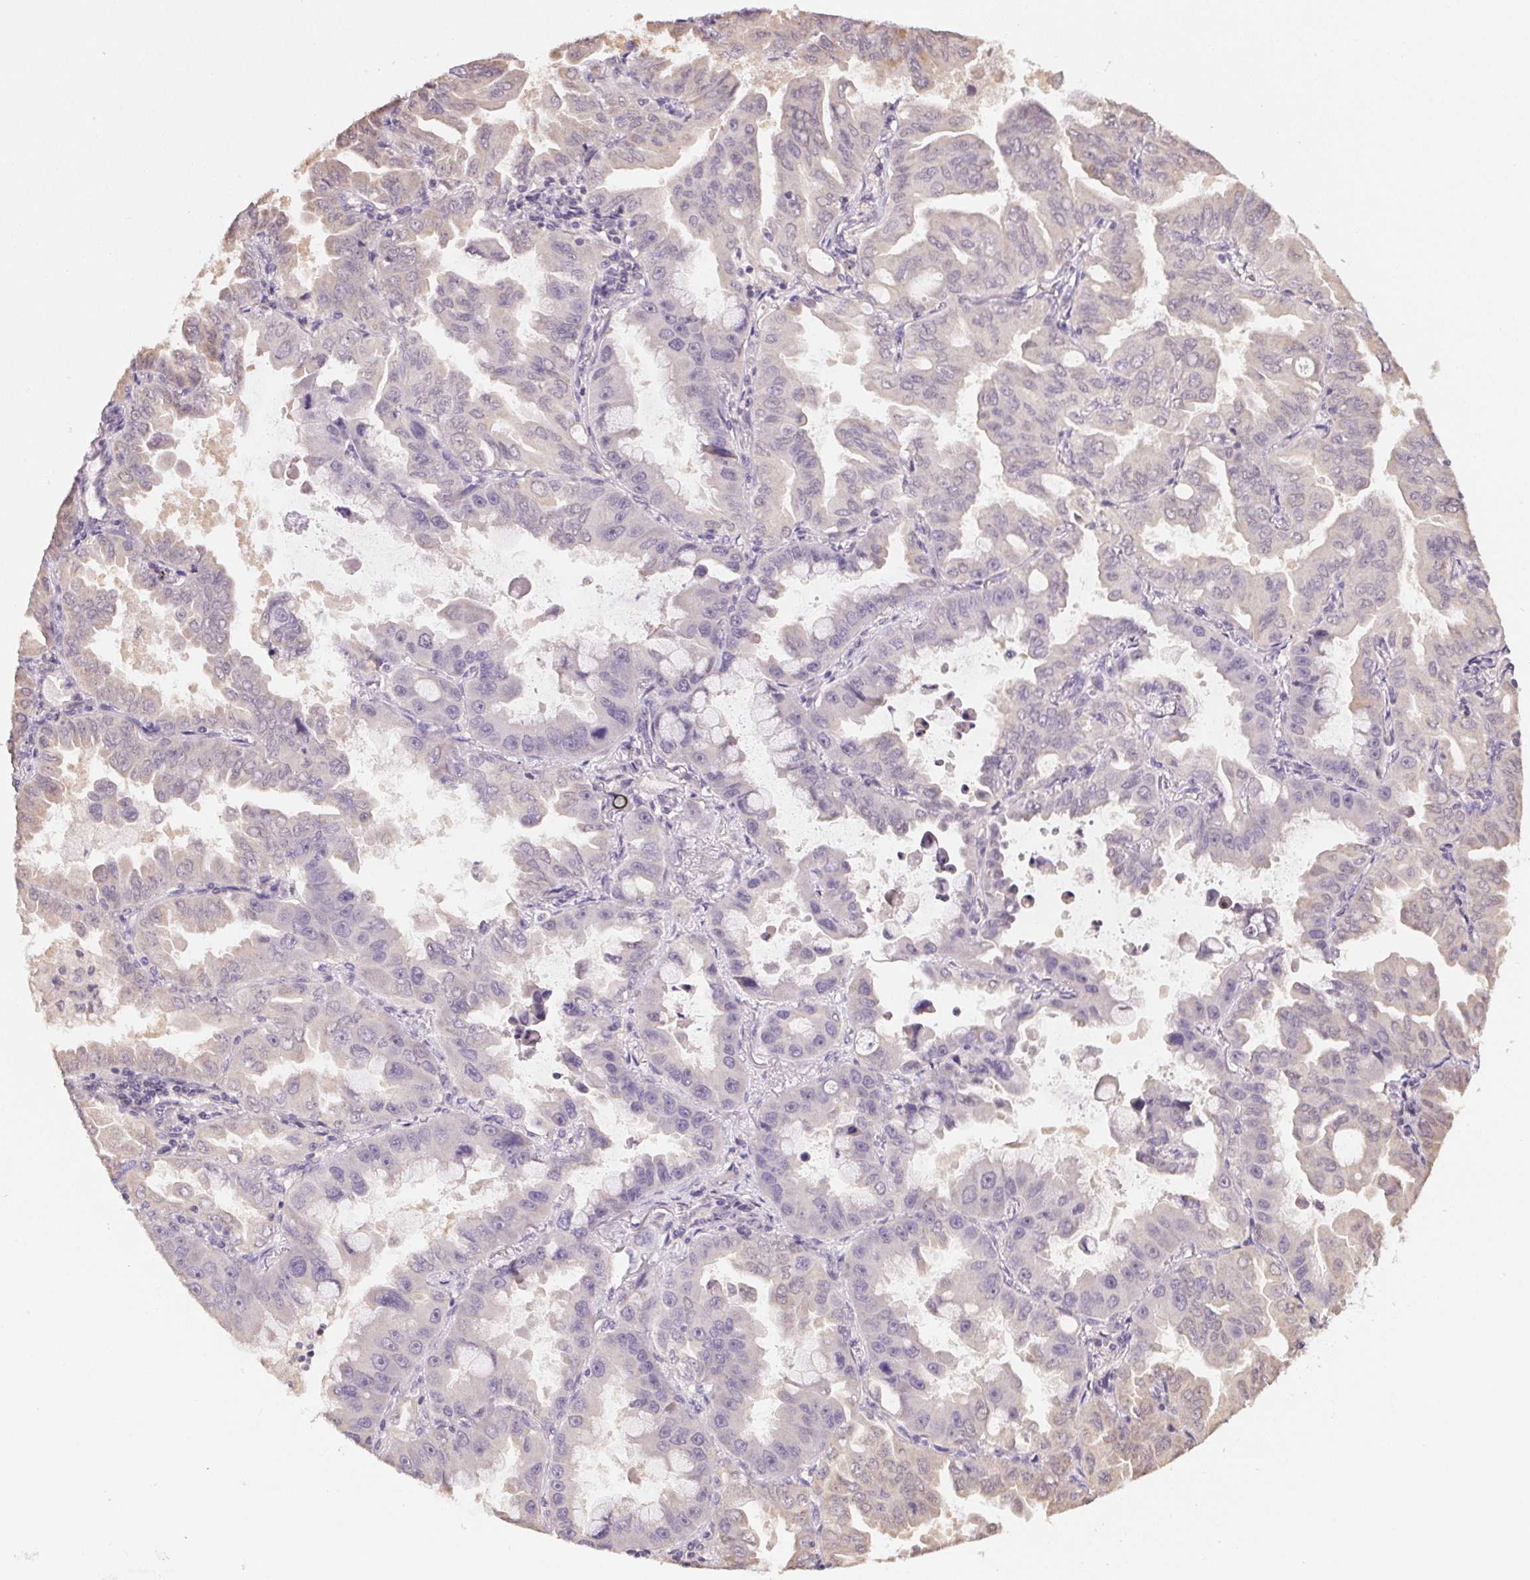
{"staining": {"intensity": "negative", "quantity": "none", "location": "none"}, "tissue": "lung cancer", "cell_type": "Tumor cells", "image_type": "cancer", "snomed": [{"axis": "morphology", "description": "Adenocarcinoma, NOS"}, {"axis": "topography", "description": "Lung"}], "caption": "IHC histopathology image of neoplastic tissue: lung adenocarcinoma stained with DAB (3,3'-diaminobenzidine) shows no significant protein positivity in tumor cells.", "gene": "ALDH8A1", "patient": {"sex": "male", "age": 64}}